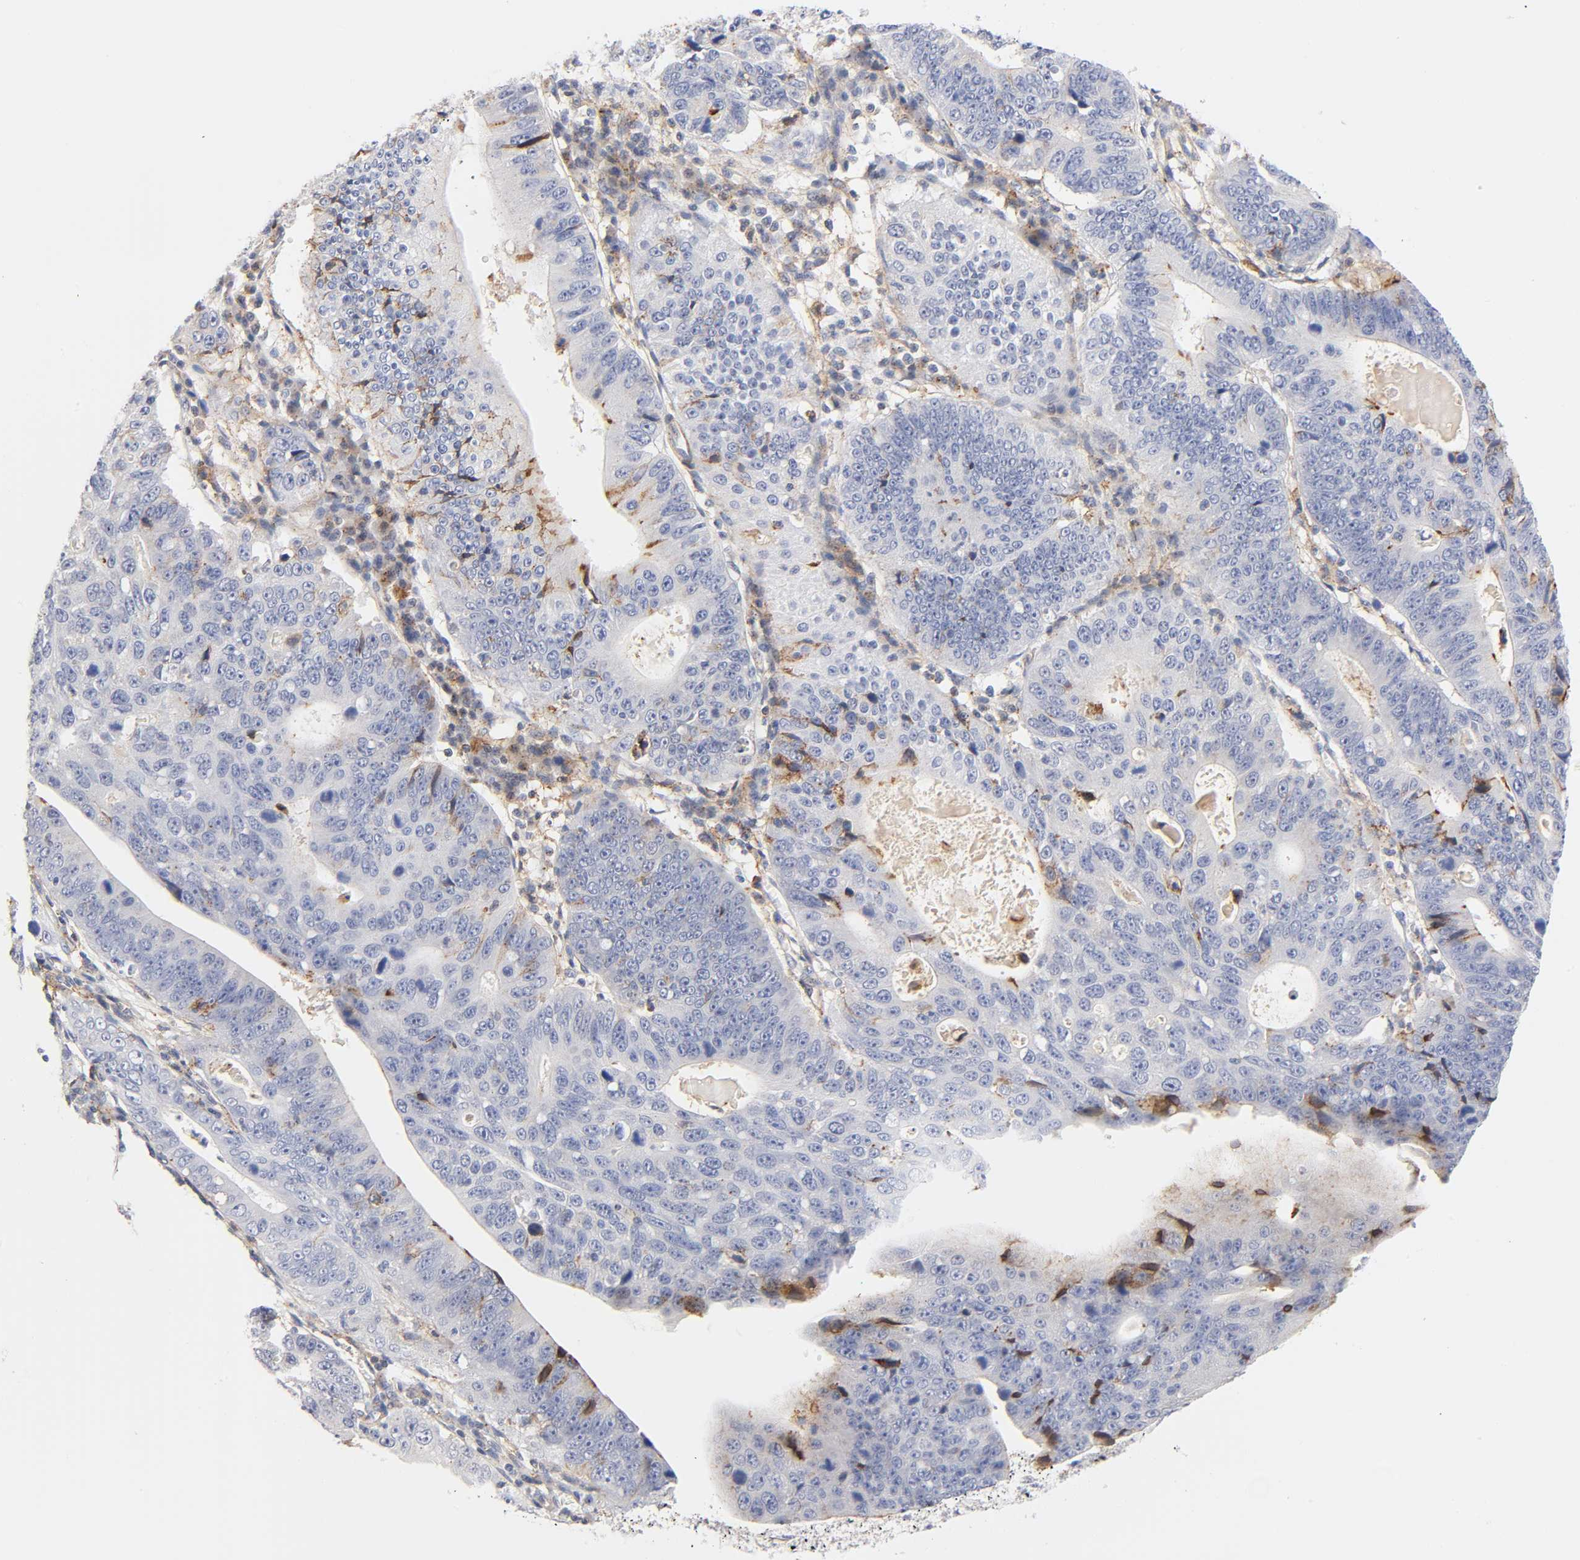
{"staining": {"intensity": "negative", "quantity": "none", "location": "none"}, "tissue": "stomach cancer", "cell_type": "Tumor cells", "image_type": "cancer", "snomed": [{"axis": "morphology", "description": "Adenocarcinoma, NOS"}, {"axis": "topography", "description": "Stomach"}], "caption": "Tumor cells are negative for brown protein staining in stomach cancer.", "gene": "ANXA7", "patient": {"sex": "male", "age": 59}}